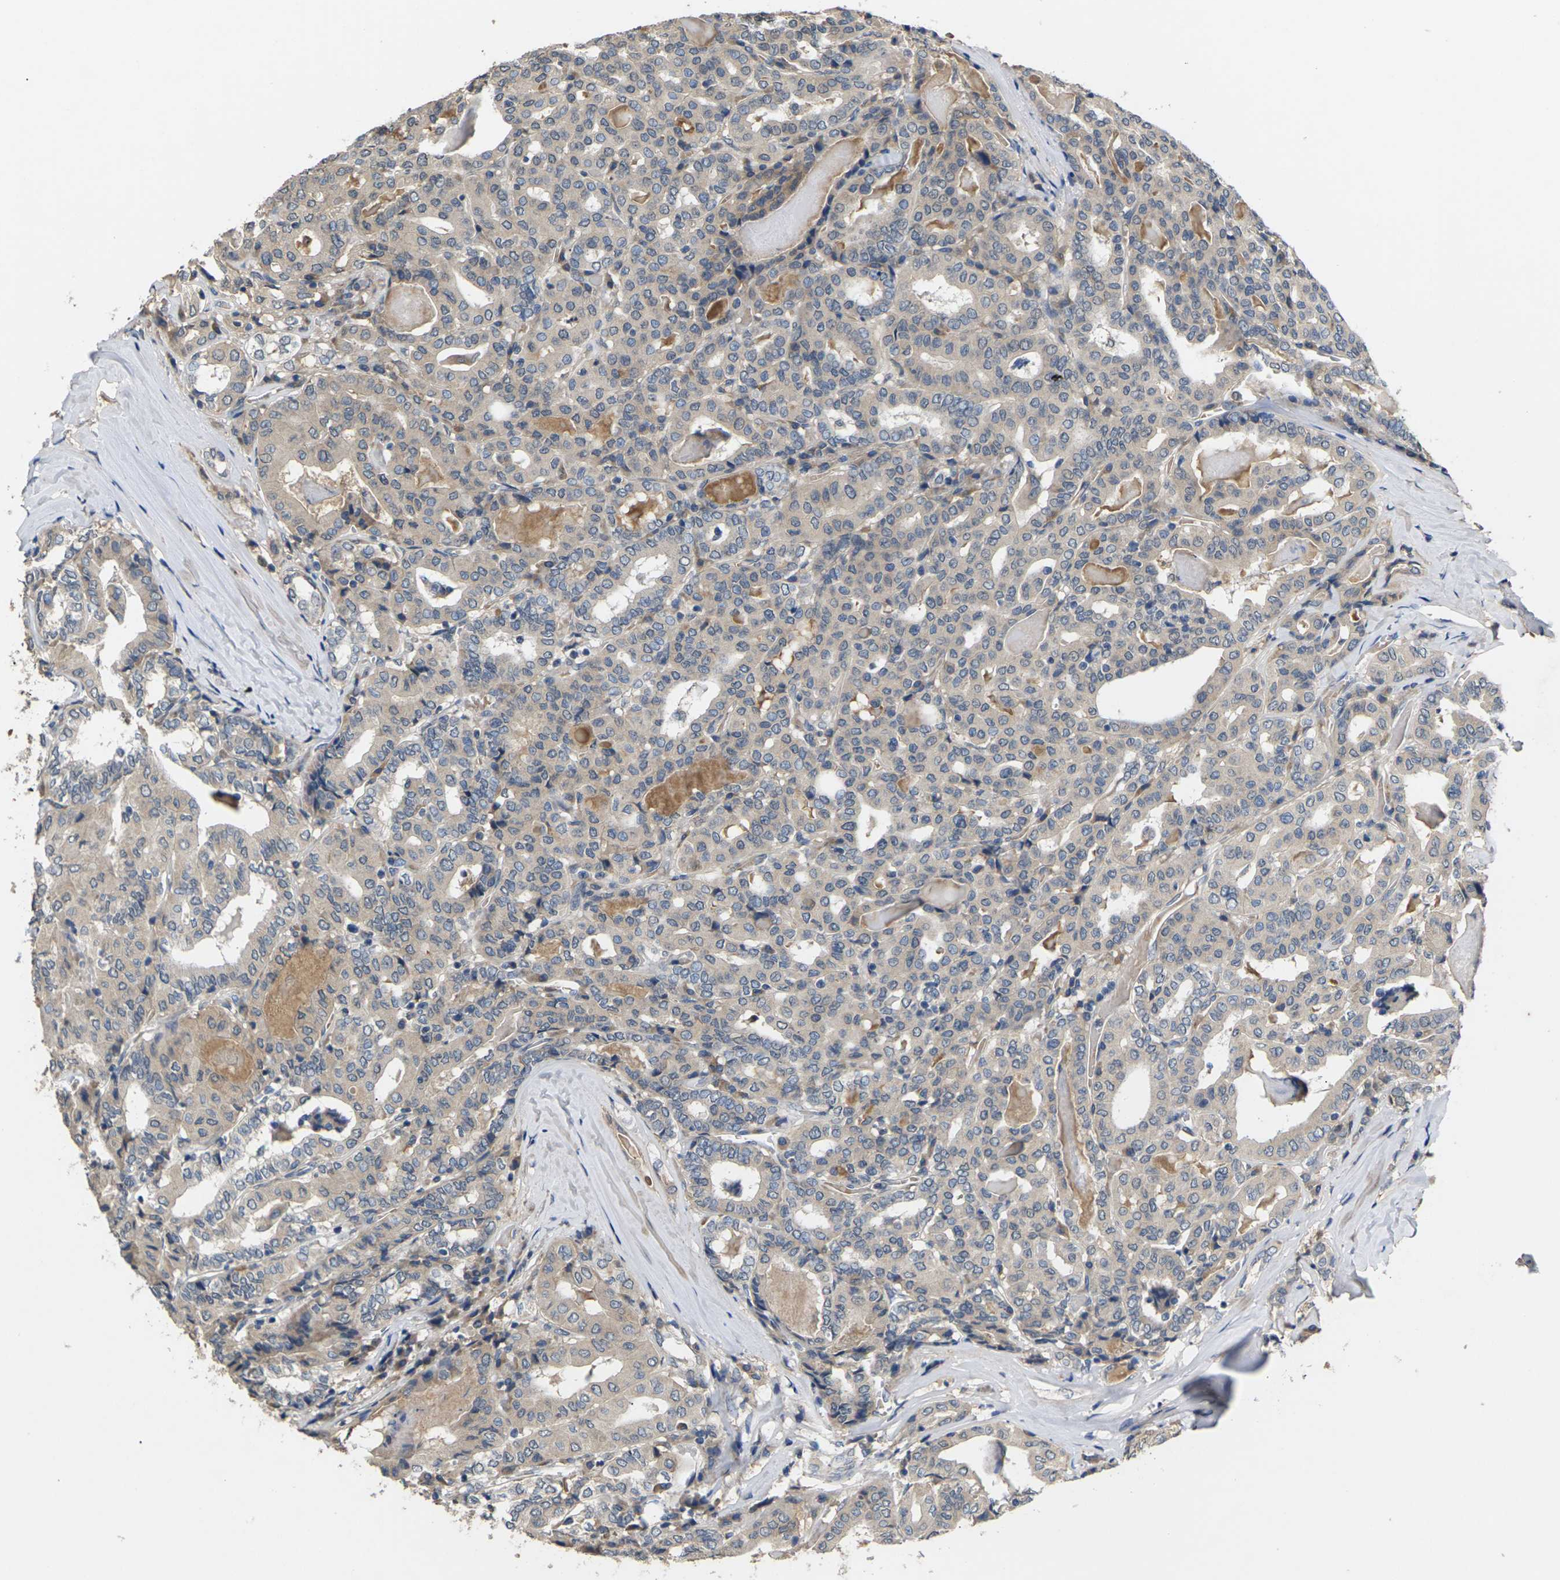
{"staining": {"intensity": "weak", "quantity": "<25%", "location": "cytoplasmic/membranous"}, "tissue": "thyroid cancer", "cell_type": "Tumor cells", "image_type": "cancer", "snomed": [{"axis": "morphology", "description": "Papillary adenocarcinoma, NOS"}, {"axis": "topography", "description": "Thyroid gland"}], "caption": "This is a image of immunohistochemistry (IHC) staining of thyroid cancer, which shows no positivity in tumor cells.", "gene": "SLC2A2", "patient": {"sex": "female", "age": 42}}